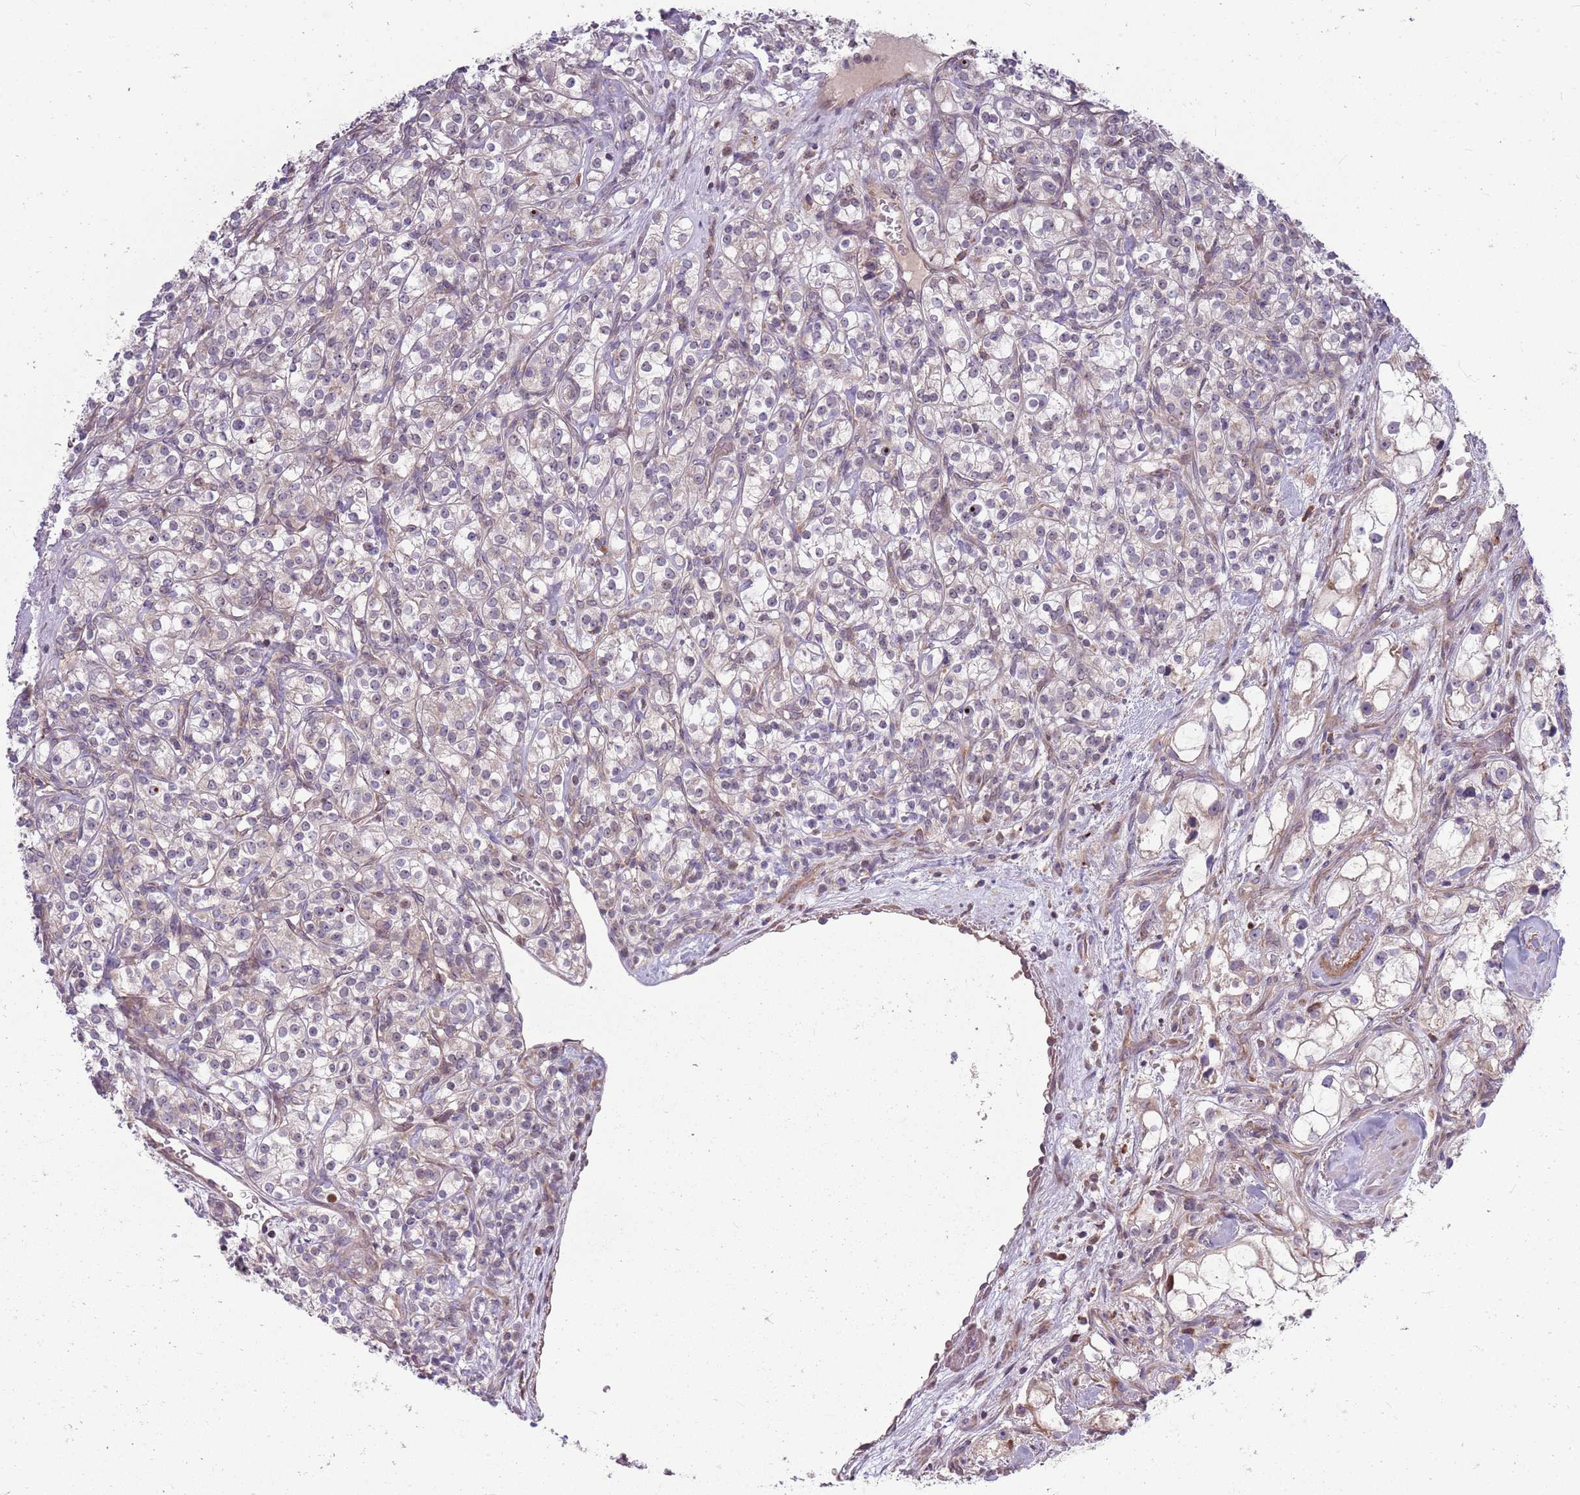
{"staining": {"intensity": "weak", "quantity": "<25%", "location": "cytoplasmic/membranous"}, "tissue": "renal cancer", "cell_type": "Tumor cells", "image_type": "cancer", "snomed": [{"axis": "morphology", "description": "Adenocarcinoma, NOS"}, {"axis": "topography", "description": "Kidney"}], "caption": "Immunohistochemistry (IHC) histopathology image of human adenocarcinoma (renal) stained for a protein (brown), which demonstrates no staining in tumor cells.", "gene": "PPP1R27", "patient": {"sex": "male", "age": 77}}